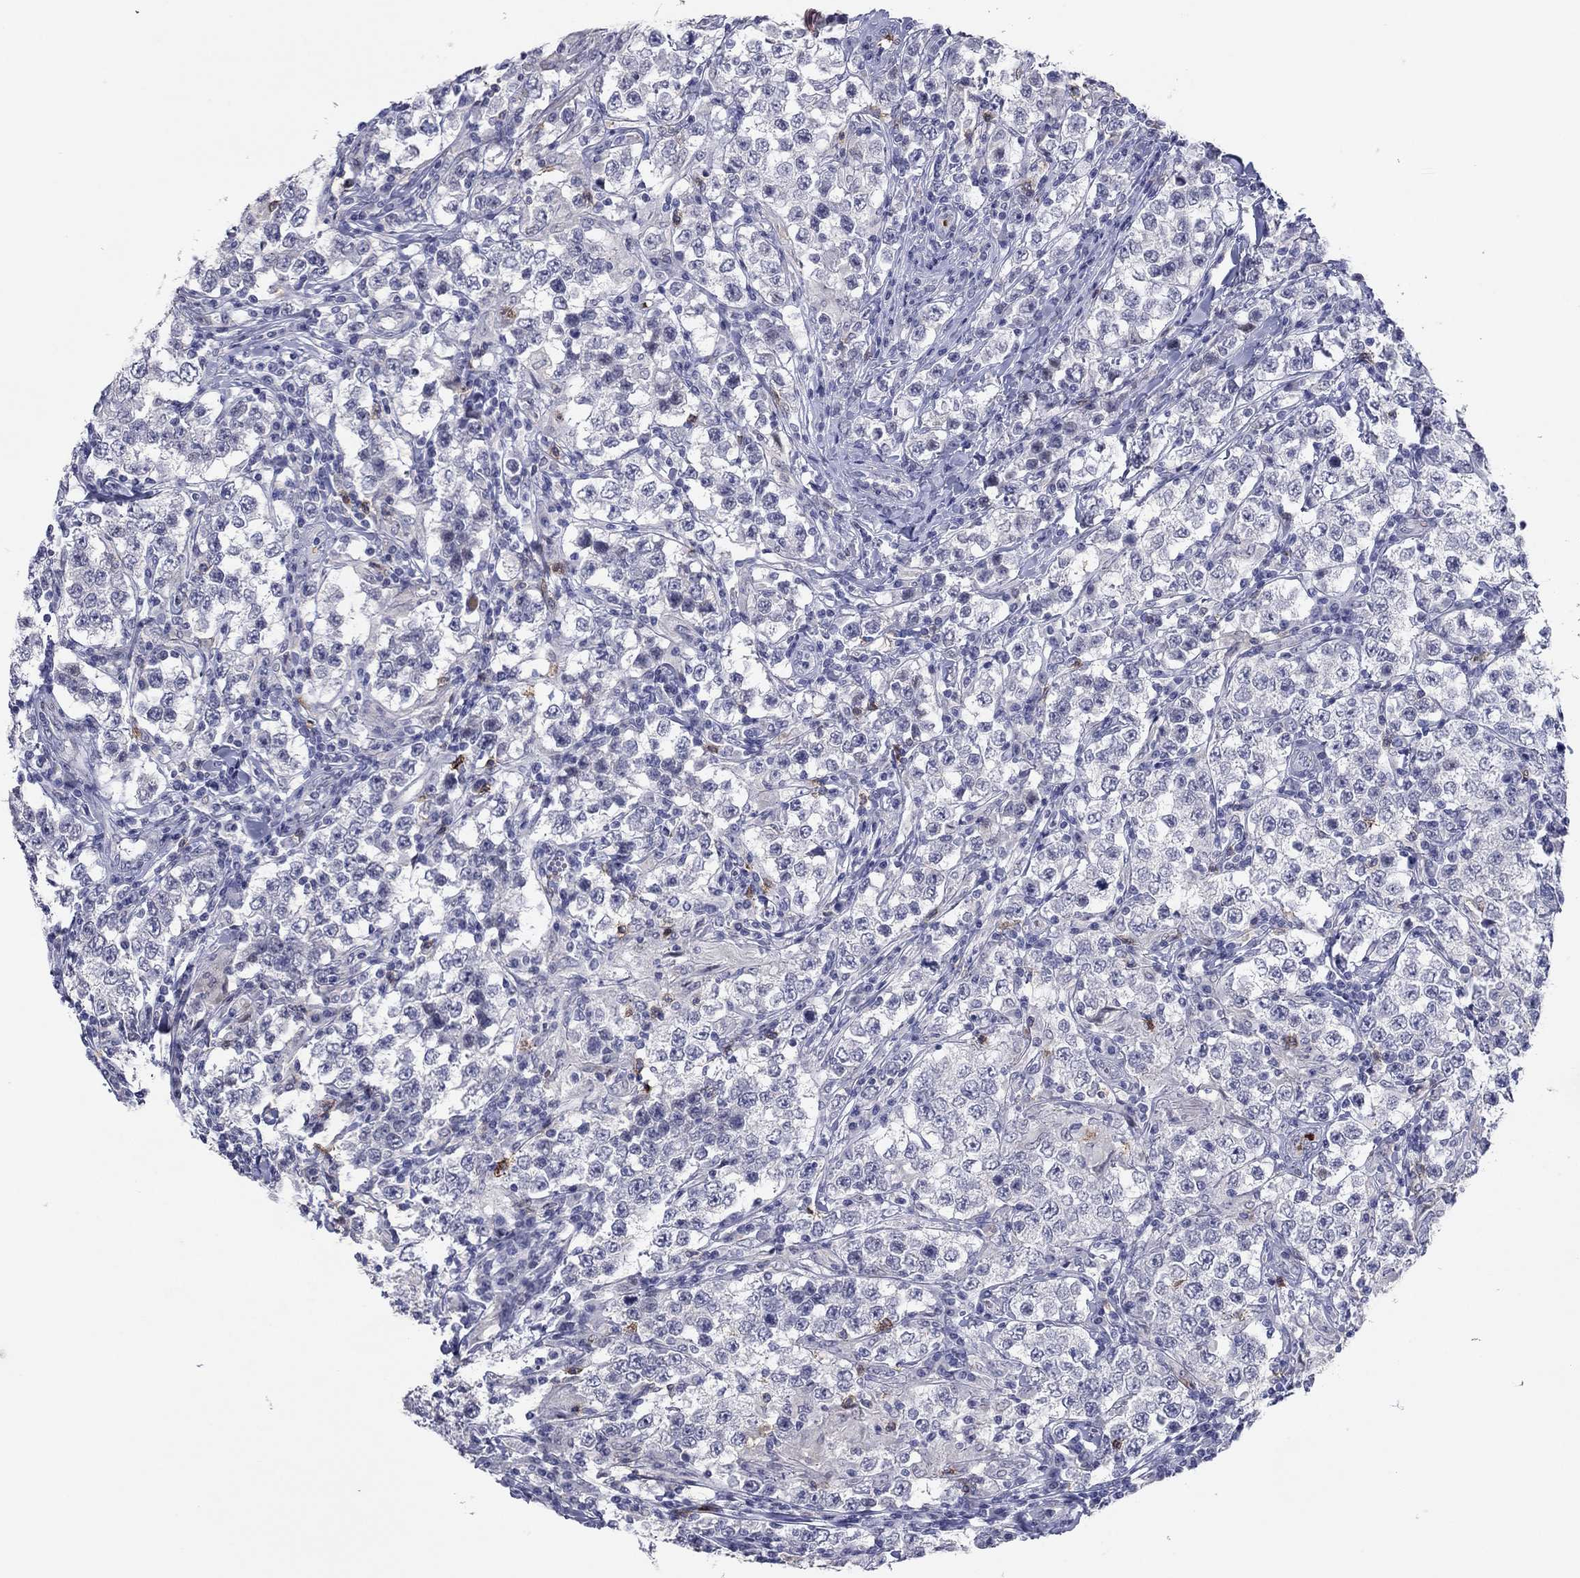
{"staining": {"intensity": "negative", "quantity": "none", "location": "none"}, "tissue": "testis cancer", "cell_type": "Tumor cells", "image_type": "cancer", "snomed": [{"axis": "morphology", "description": "Seminoma, NOS"}, {"axis": "morphology", "description": "Carcinoma, Embryonal, NOS"}, {"axis": "topography", "description": "Testis"}], "caption": "Immunohistochemical staining of human testis cancer (seminoma) reveals no significant positivity in tumor cells.", "gene": "ITGAE", "patient": {"sex": "male", "age": 41}}